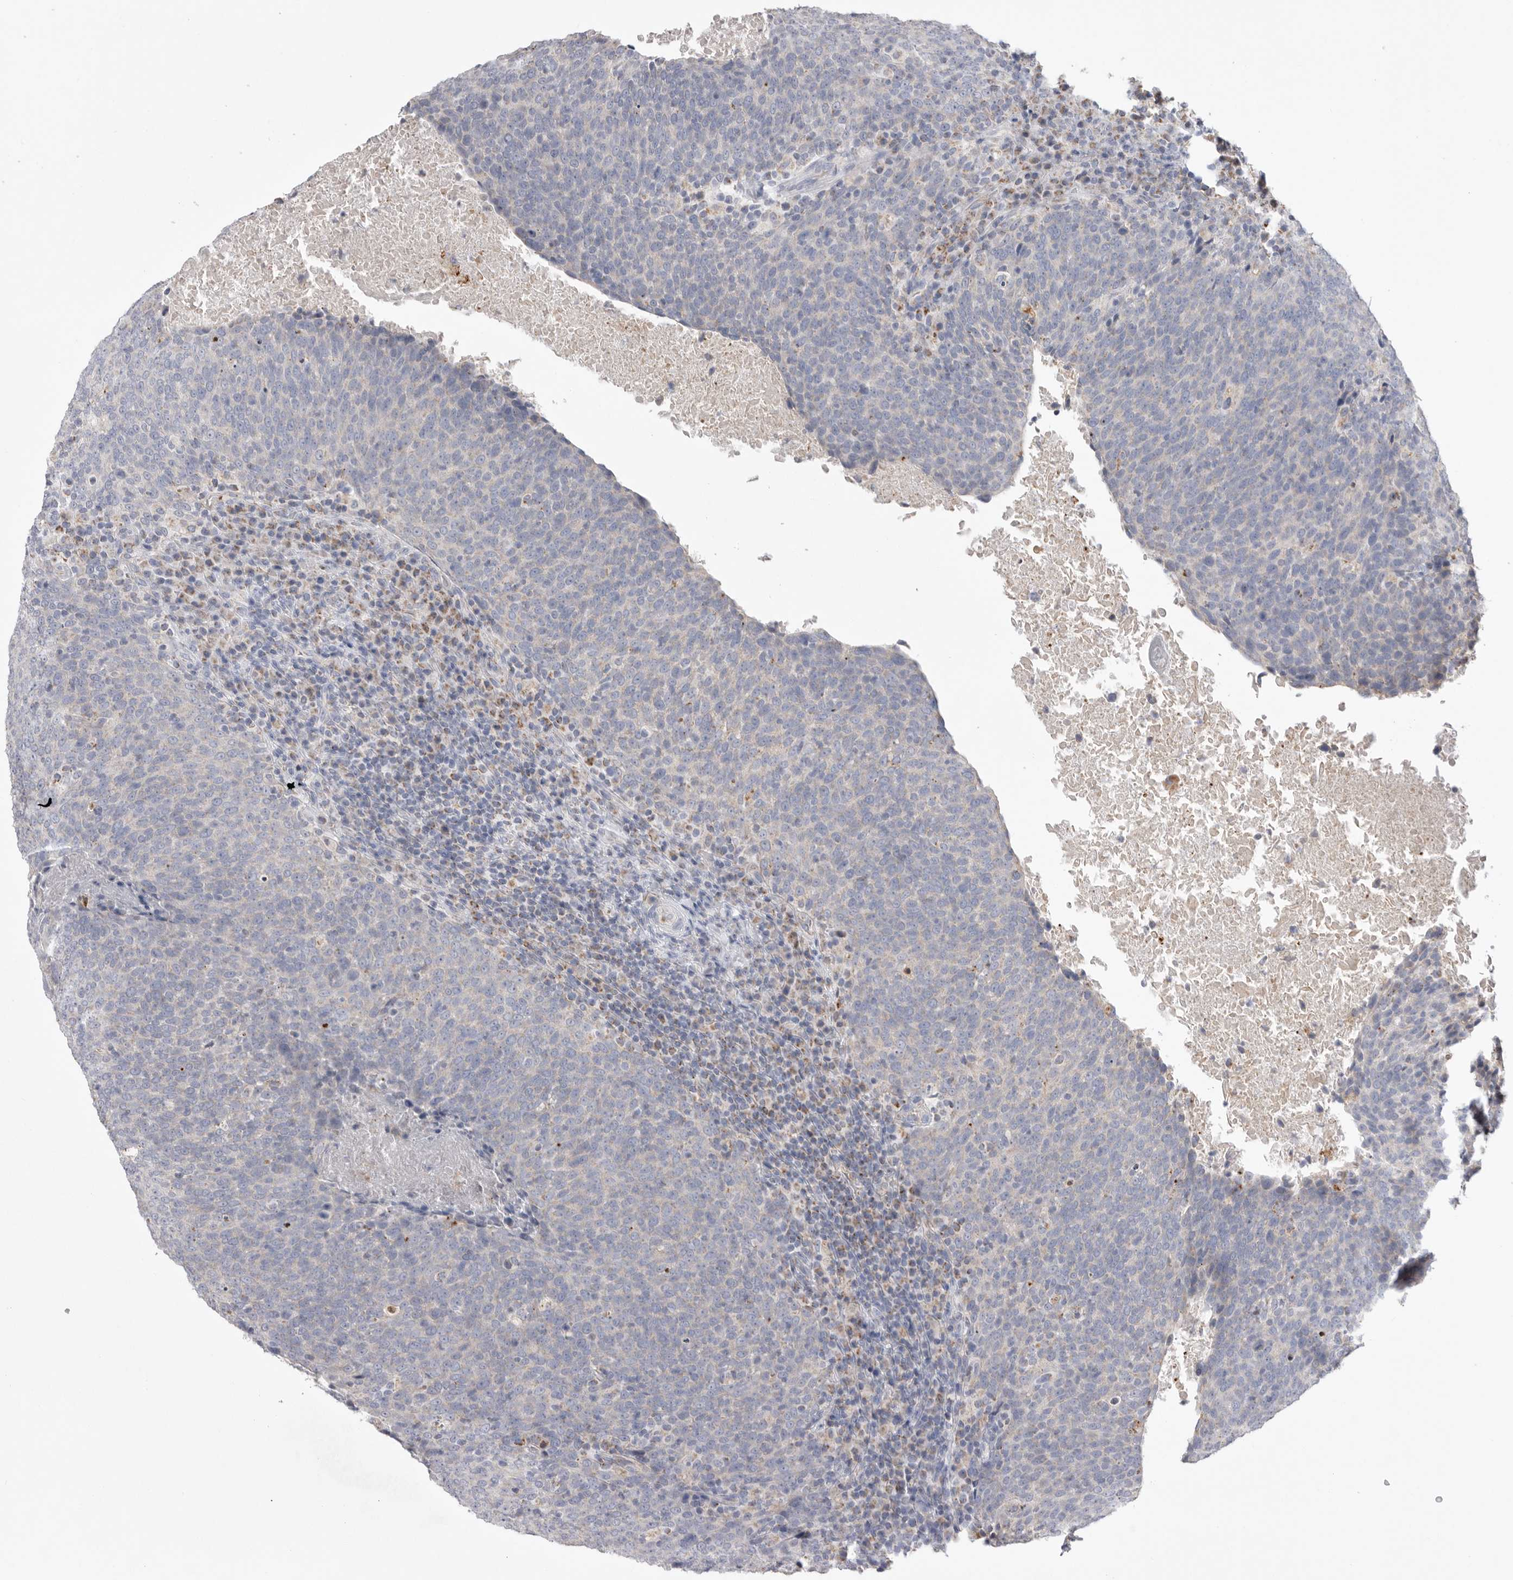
{"staining": {"intensity": "negative", "quantity": "none", "location": "none"}, "tissue": "head and neck cancer", "cell_type": "Tumor cells", "image_type": "cancer", "snomed": [{"axis": "morphology", "description": "Squamous cell carcinoma, NOS"}, {"axis": "morphology", "description": "Squamous cell carcinoma, metastatic, NOS"}, {"axis": "topography", "description": "Lymph node"}, {"axis": "topography", "description": "Head-Neck"}], "caption": "A high-resolution micrograph shows IHC staining of squamous cell carcinoma (head and neck), which exhibits no significant expression in tumor cells.", "gene": "VDAC3", "patient": {"sex": "male", "age": 62}}